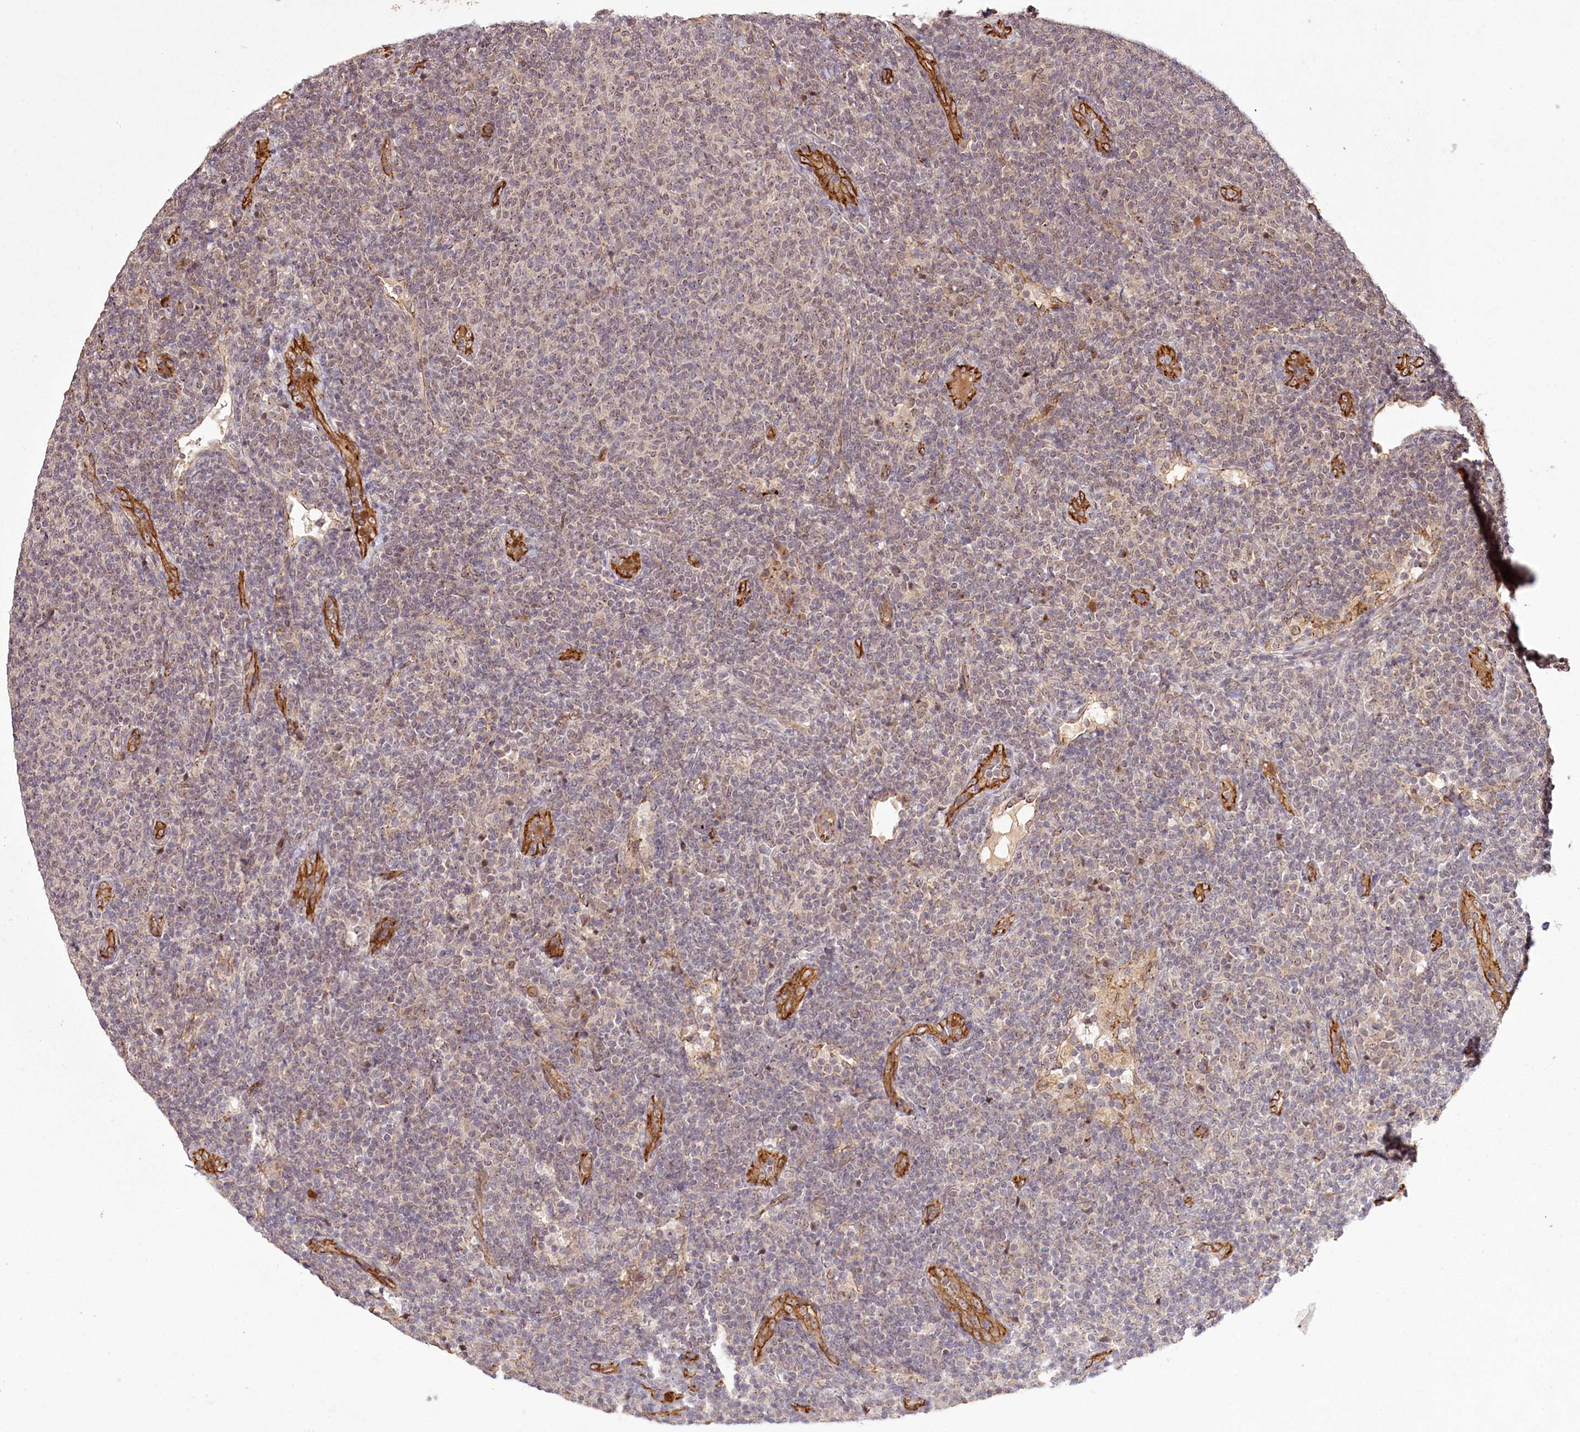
{"staining": {"intensity": "weak", "quantity": "25%-75%", "location": "nuclear"}, "tissue": "lymphoma", "cell_type": "Tumor cells", "image_type": "cancer", "snomed": [{"axis": "morphology", "description": "Malignant lymphoma, non-Hodgkin's type, Low grade"}, {"axis": "topography", "description": "Lymph node"}], "caption": "The photomicrograph shows immunohistochemical staining of low-grade malignant lymphoma, non-Hodgkin's type. There is weak nuclear expression is seen in about 25%-75% of tumor cells.", "gene": "ALKBH8", "patient": {"sex": "male", "age": 66}}